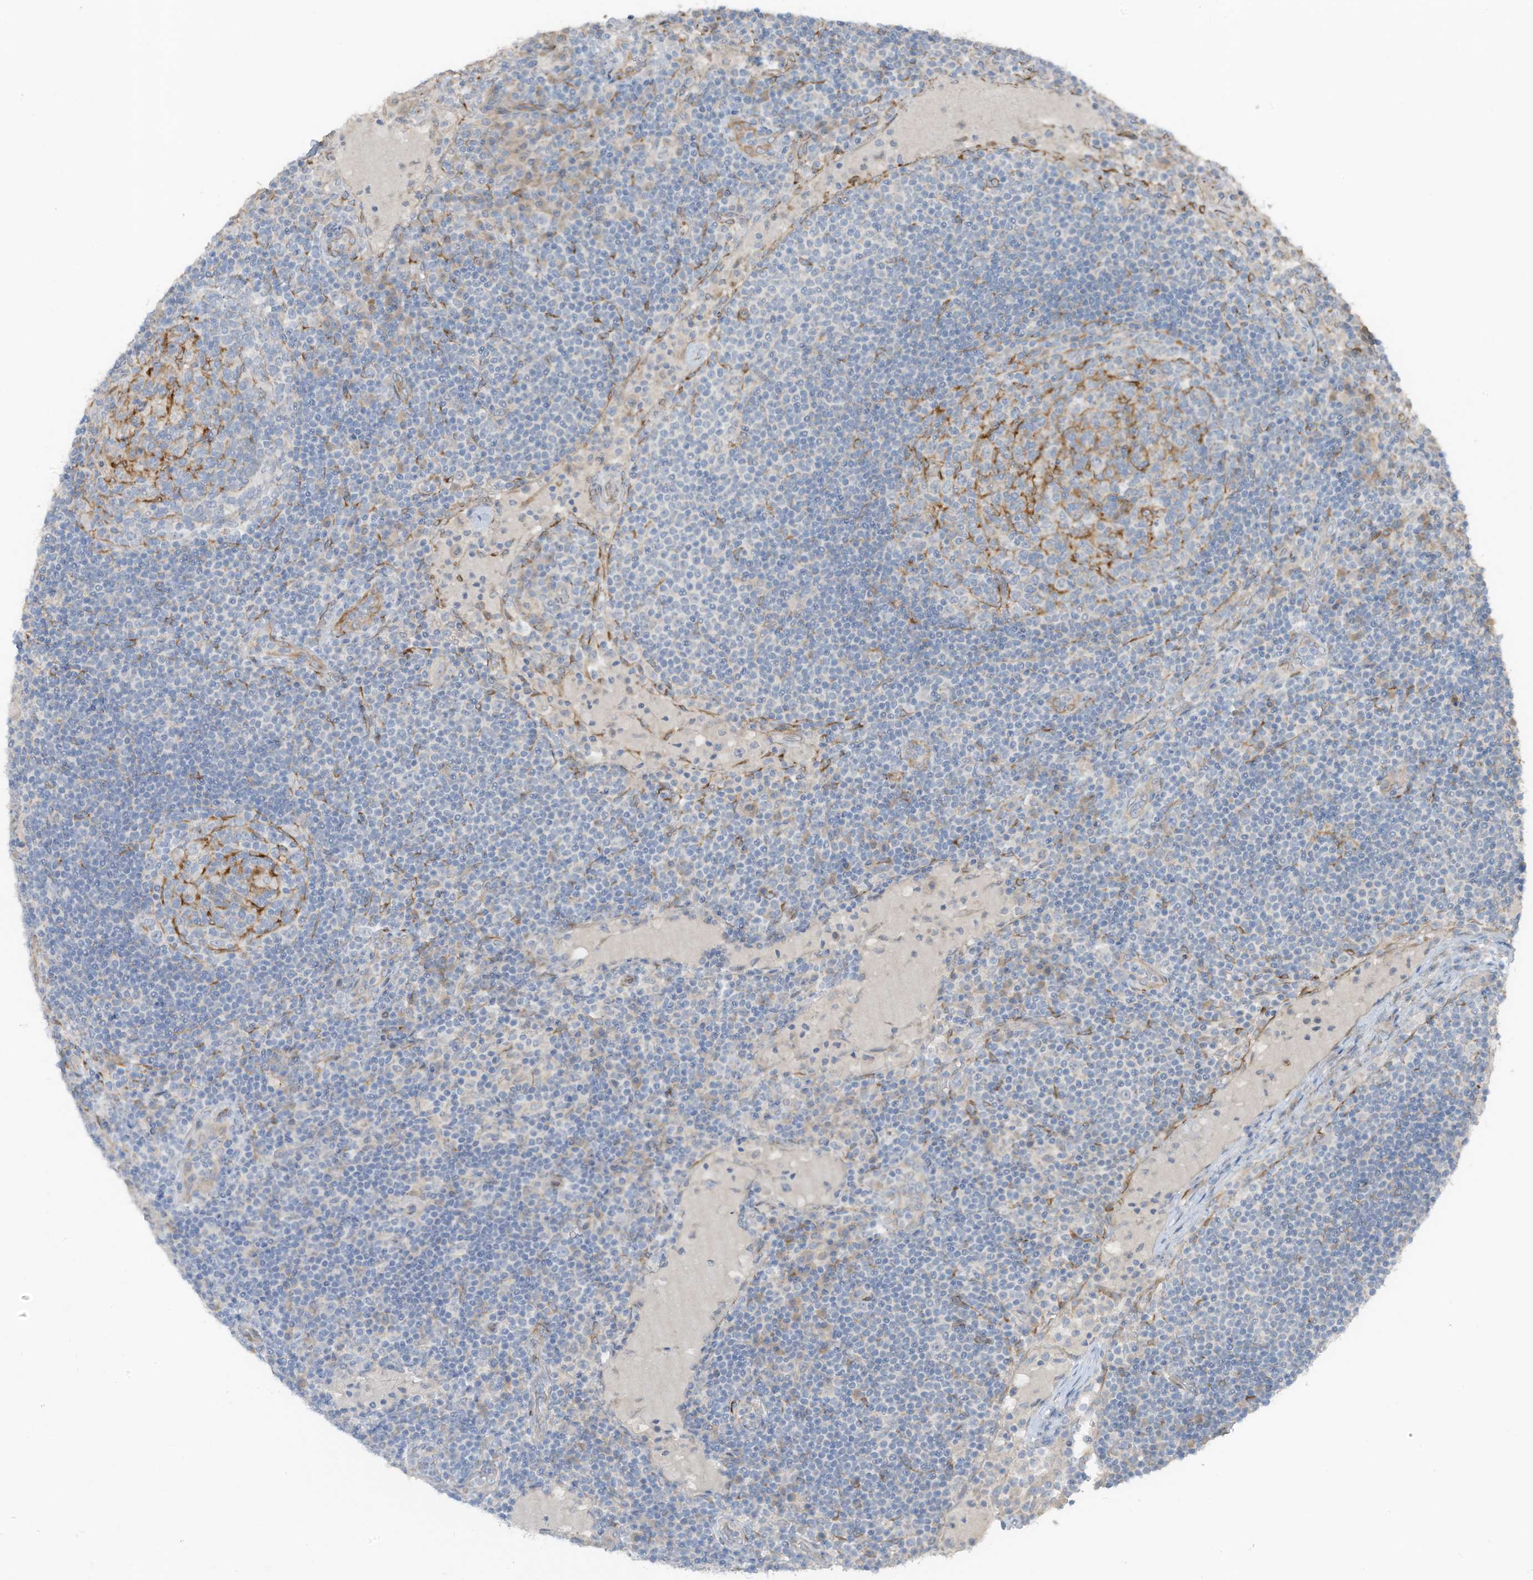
{"staining": {"intensity": "negative", "quantity": "none", "location": "none"}, "tissue": "lymph node", "cell_type": "Germinal center cells", "image_type": "normal", "snomed": [{"axis": "morphology", "description": "Normal tissue, NOS"}, {"axis": "topography", "description": "Lymph node"}], "caption": "Human lymph node stained for a protein using IHC shows no staining in germinal center cells.", "gene": "ARHGEF33", "patient": {"sex": "female", "age": 53}}